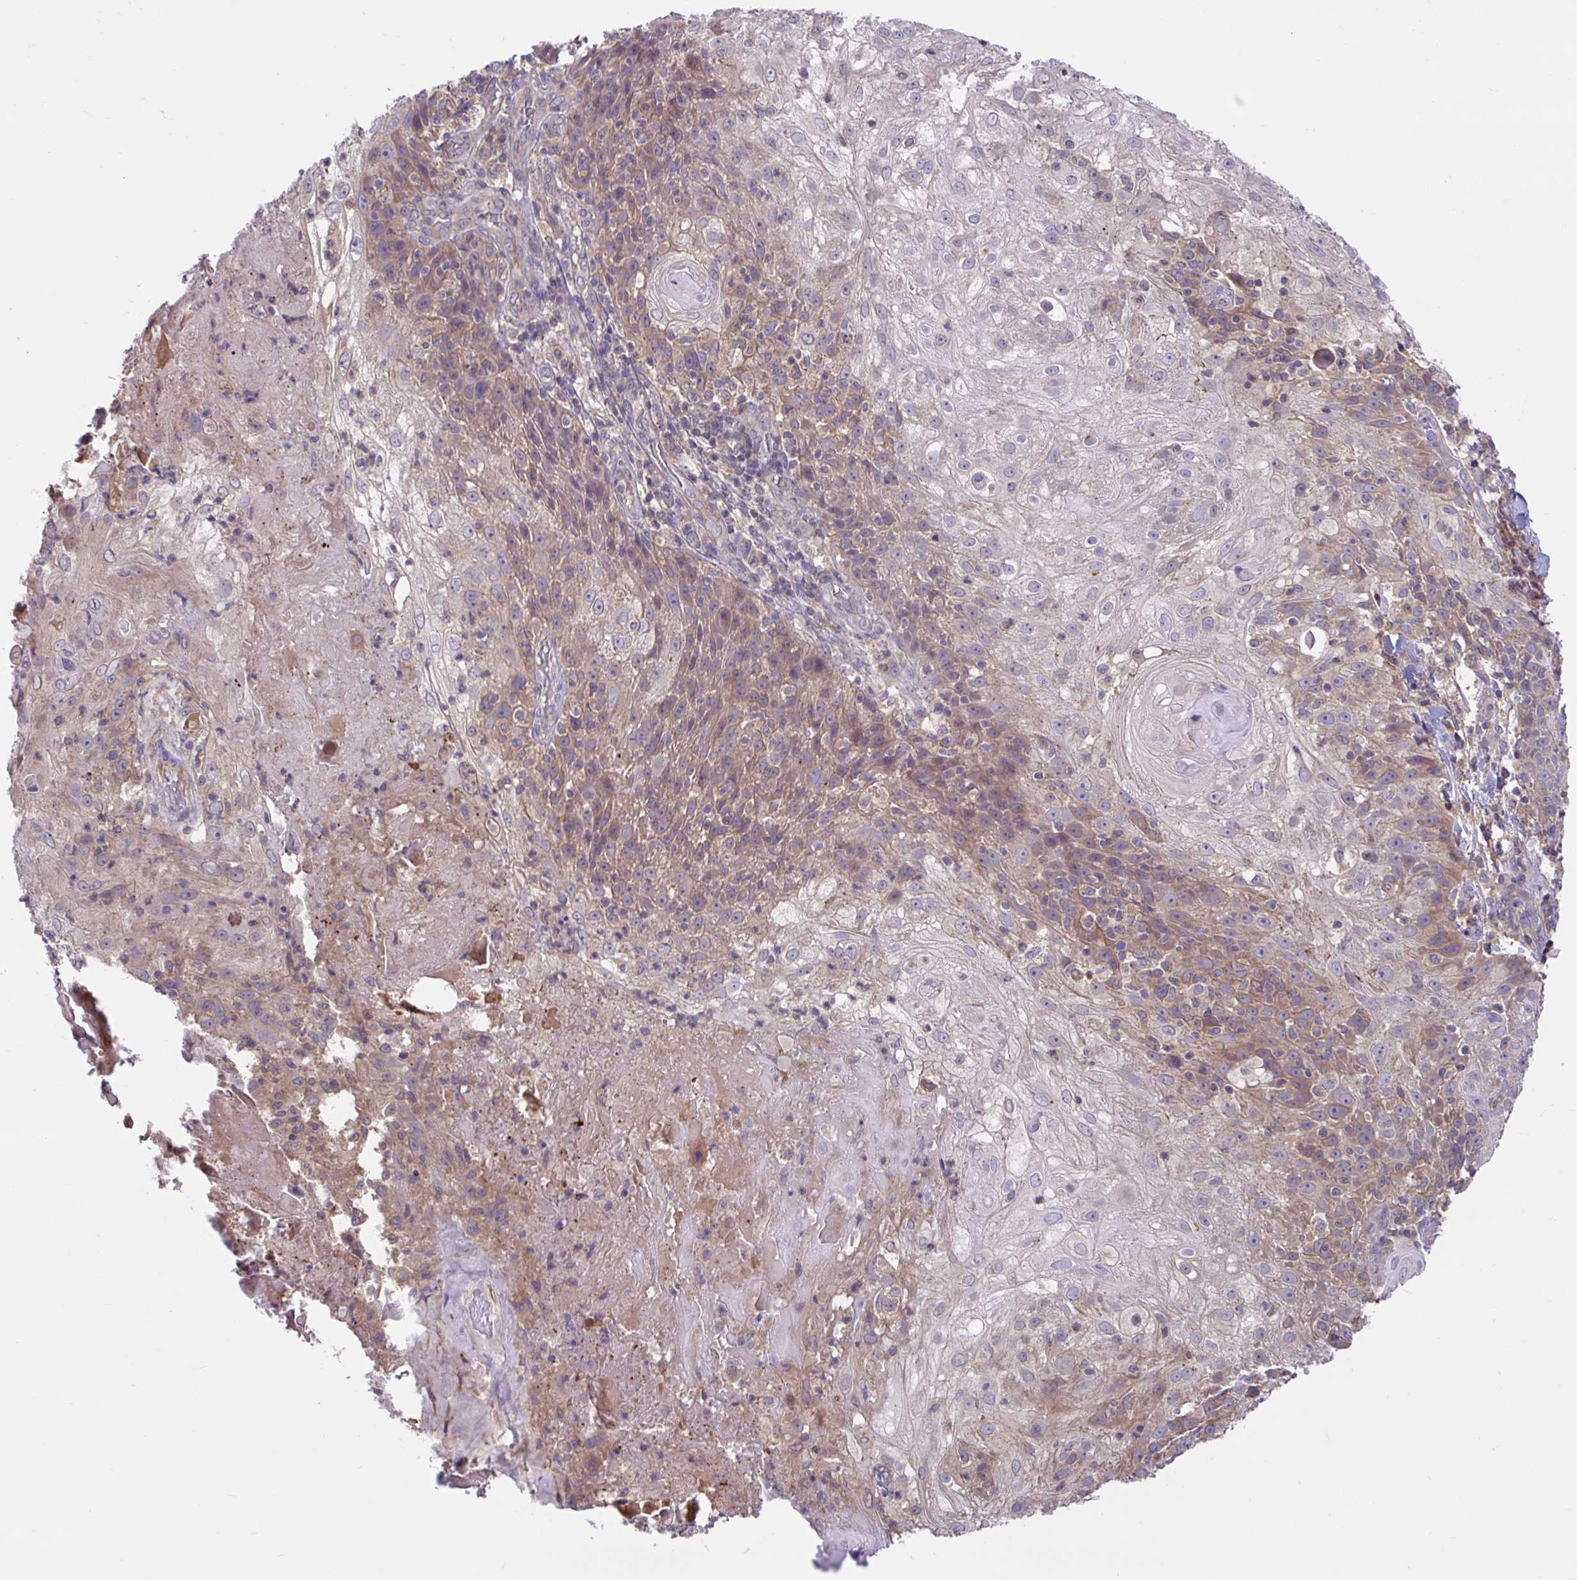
{"staining": {"intensity": "moderate", "quantity": "25%-75%", "location": "cytoplasmic/membranous"}, "tissue": "skin cancer", "cell_type": "Tumor cells", "image_type": "cancer", "snomed": [{"axis": "morphology", "description": "Normal tissue, NOS"}, {"axis": "morphology", "description": "Squamous cell carcinoma, NOS"}, {"axis": "topography", "description": "Skin"}], "caption": "About 25%-75% of tumor cells in human skin cancer (squamous cell carcinoma) show moderate cytoplasmic/membranous protein positivity as visualized by brown immunohistochemical staining.", "gene": "IST1", "patient": {"sex": "female", "age": 83}}